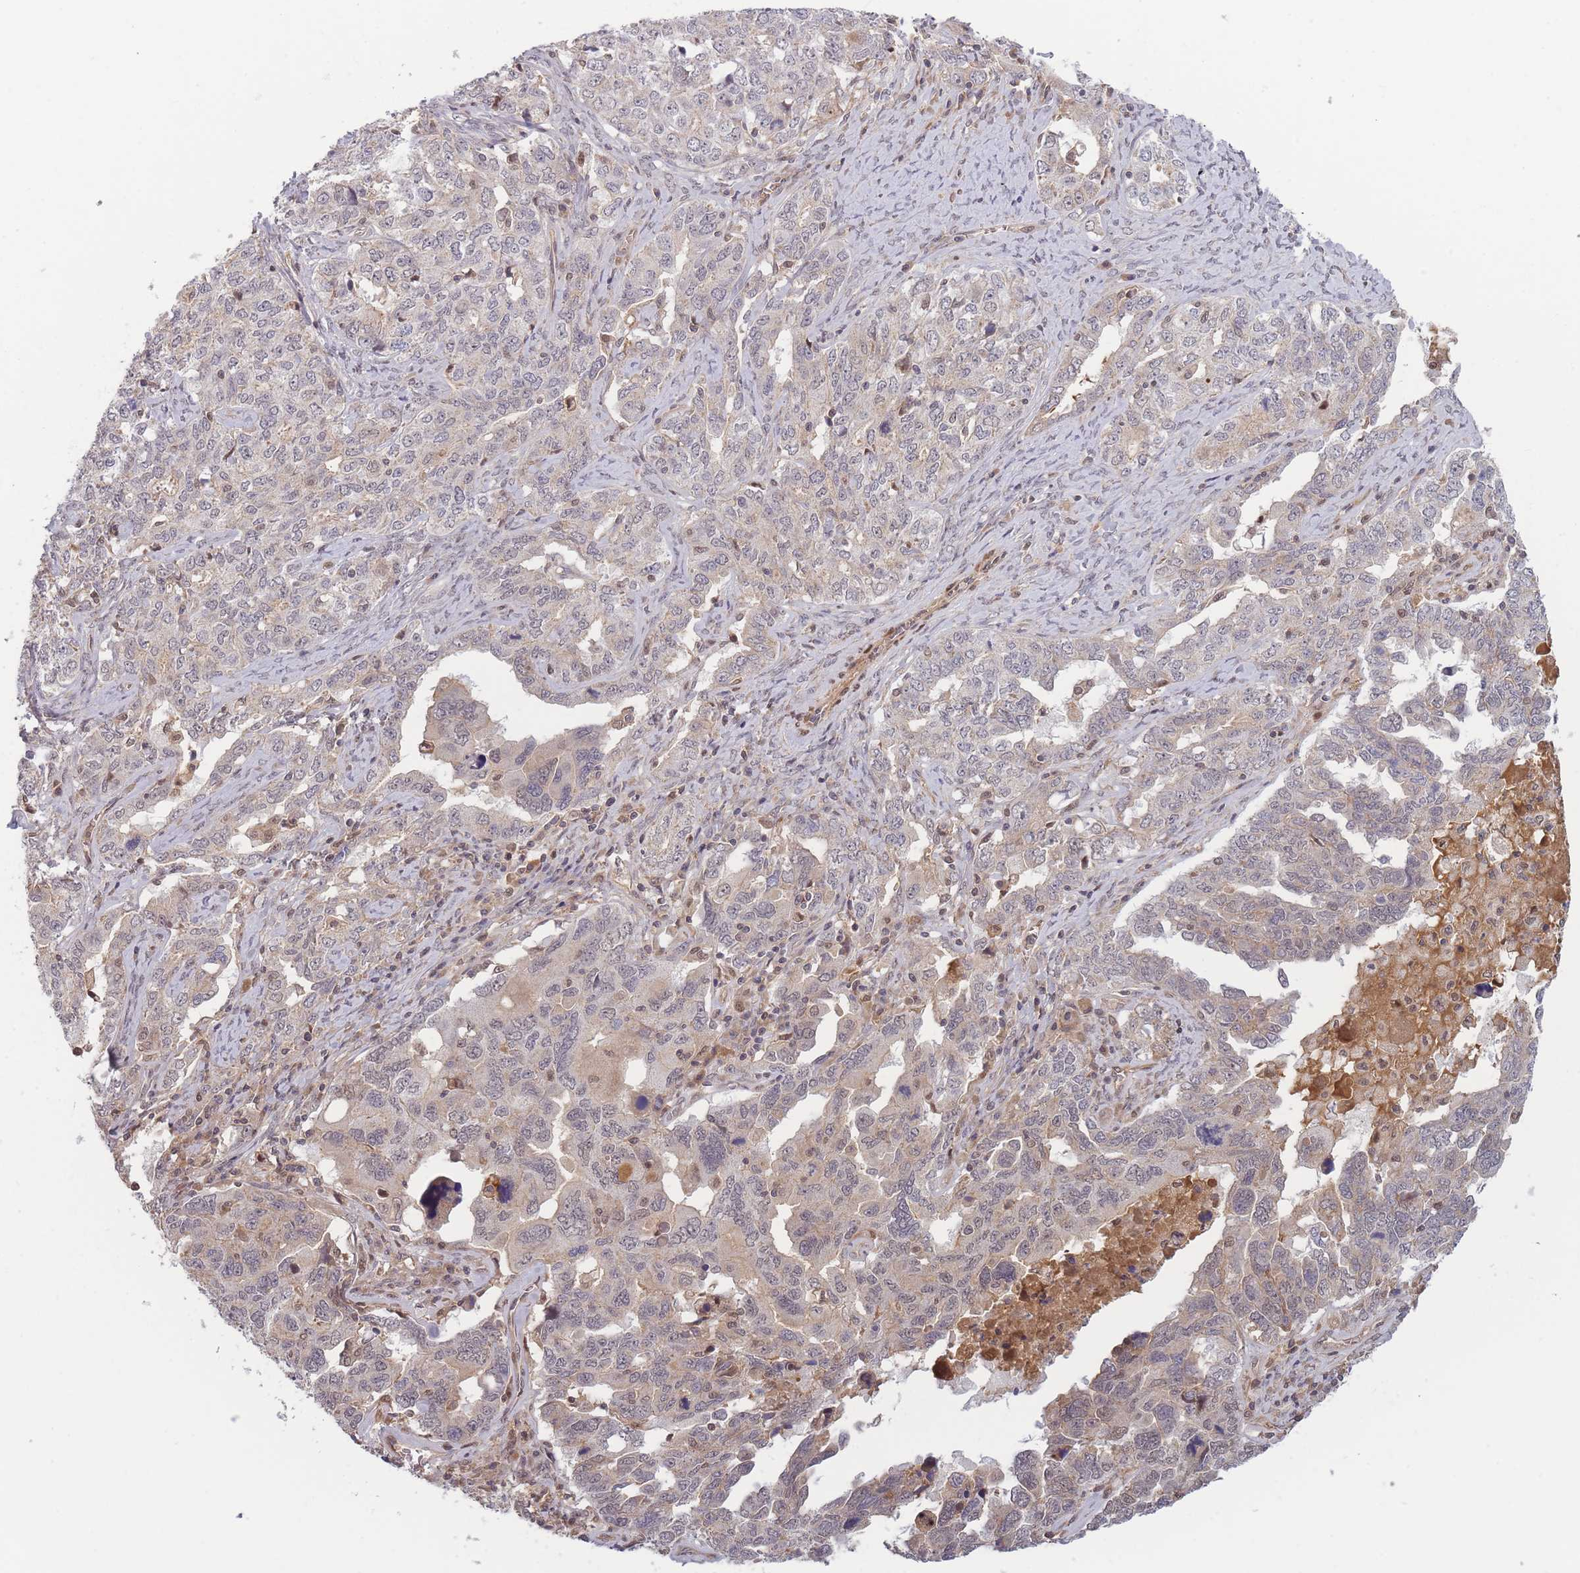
{"staining": {"intensity": "weak", "quantity": "<25%", "location": "cytoplasmic/membranous"}, "tissue": "ovarian cancer", "cell_type": "Tumor cells", "image_type": "cancer", "snomed": [{"axis": "morphology", "description": "Carcinoma, endometroid"}, {"axis": "topography", "description": "Ovary"}], "caption": "Ovarian endometroid carcinoma stained for a protein using immunohistochemistry reveals no expression tumor cells.", "gene": "FAM153A", "patient": {"sex": "female", "age": 62}}